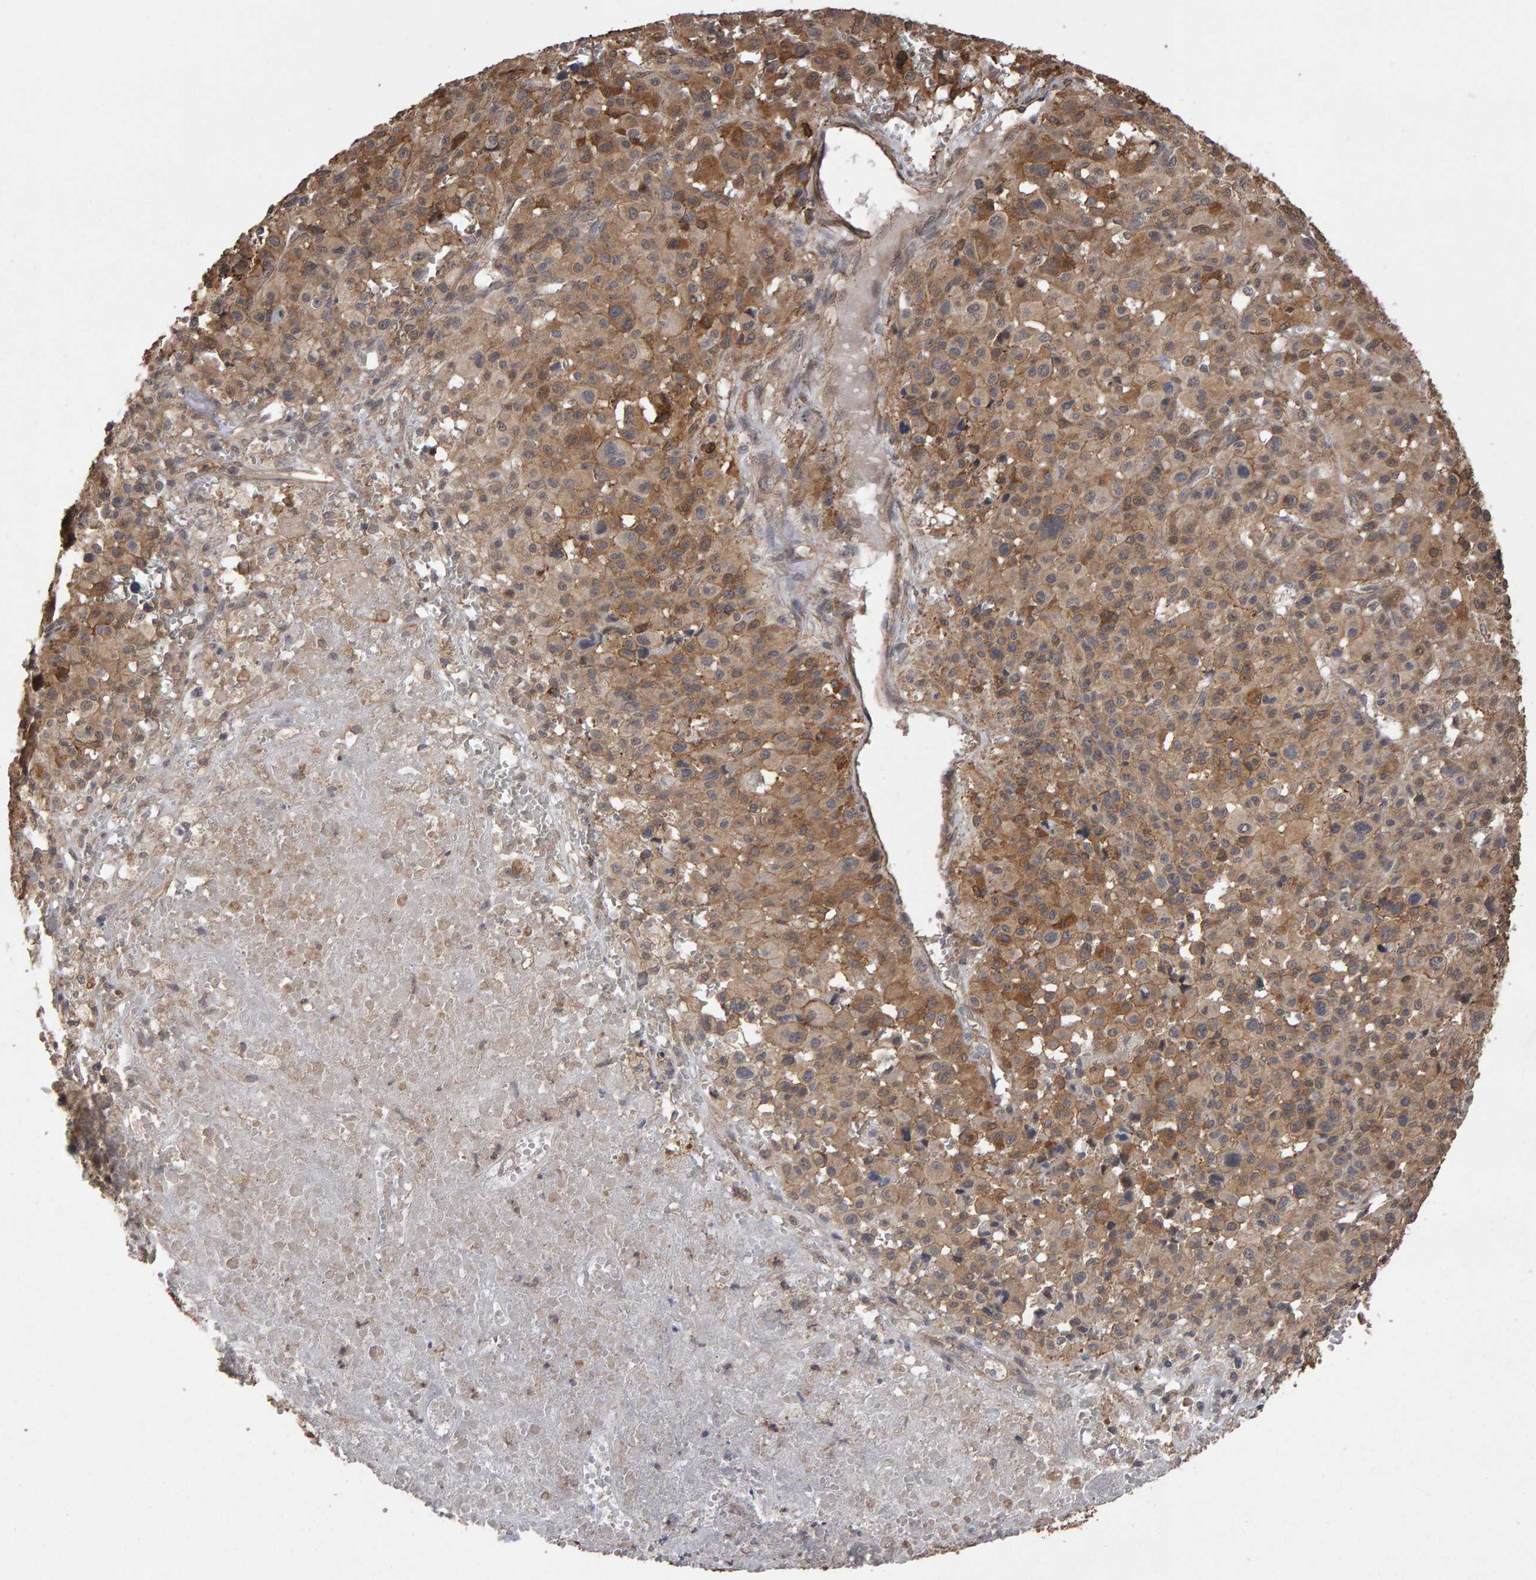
{"staining": {"intensity": "moderate", "quantity": ">75%", "location": "cytoplasmic/membranous"}, "tissue": "melanoma", "cell_type": "Tumor cells", "image_type": "cancer", "snomed": [{"axis": "morphology", "description": "Malignant melanoma, Metastatic site"}, {"axis": "topography", "description": "Skin"}], "caption": "Immunohistochemistry (IHC) (DAB) staining of melanoma displays moderate cytoplasmic/membranous protein staining in about >75% of tumor cells.", "gene": "SCRIB", "patient": {"sex": "female", "age": 74}}